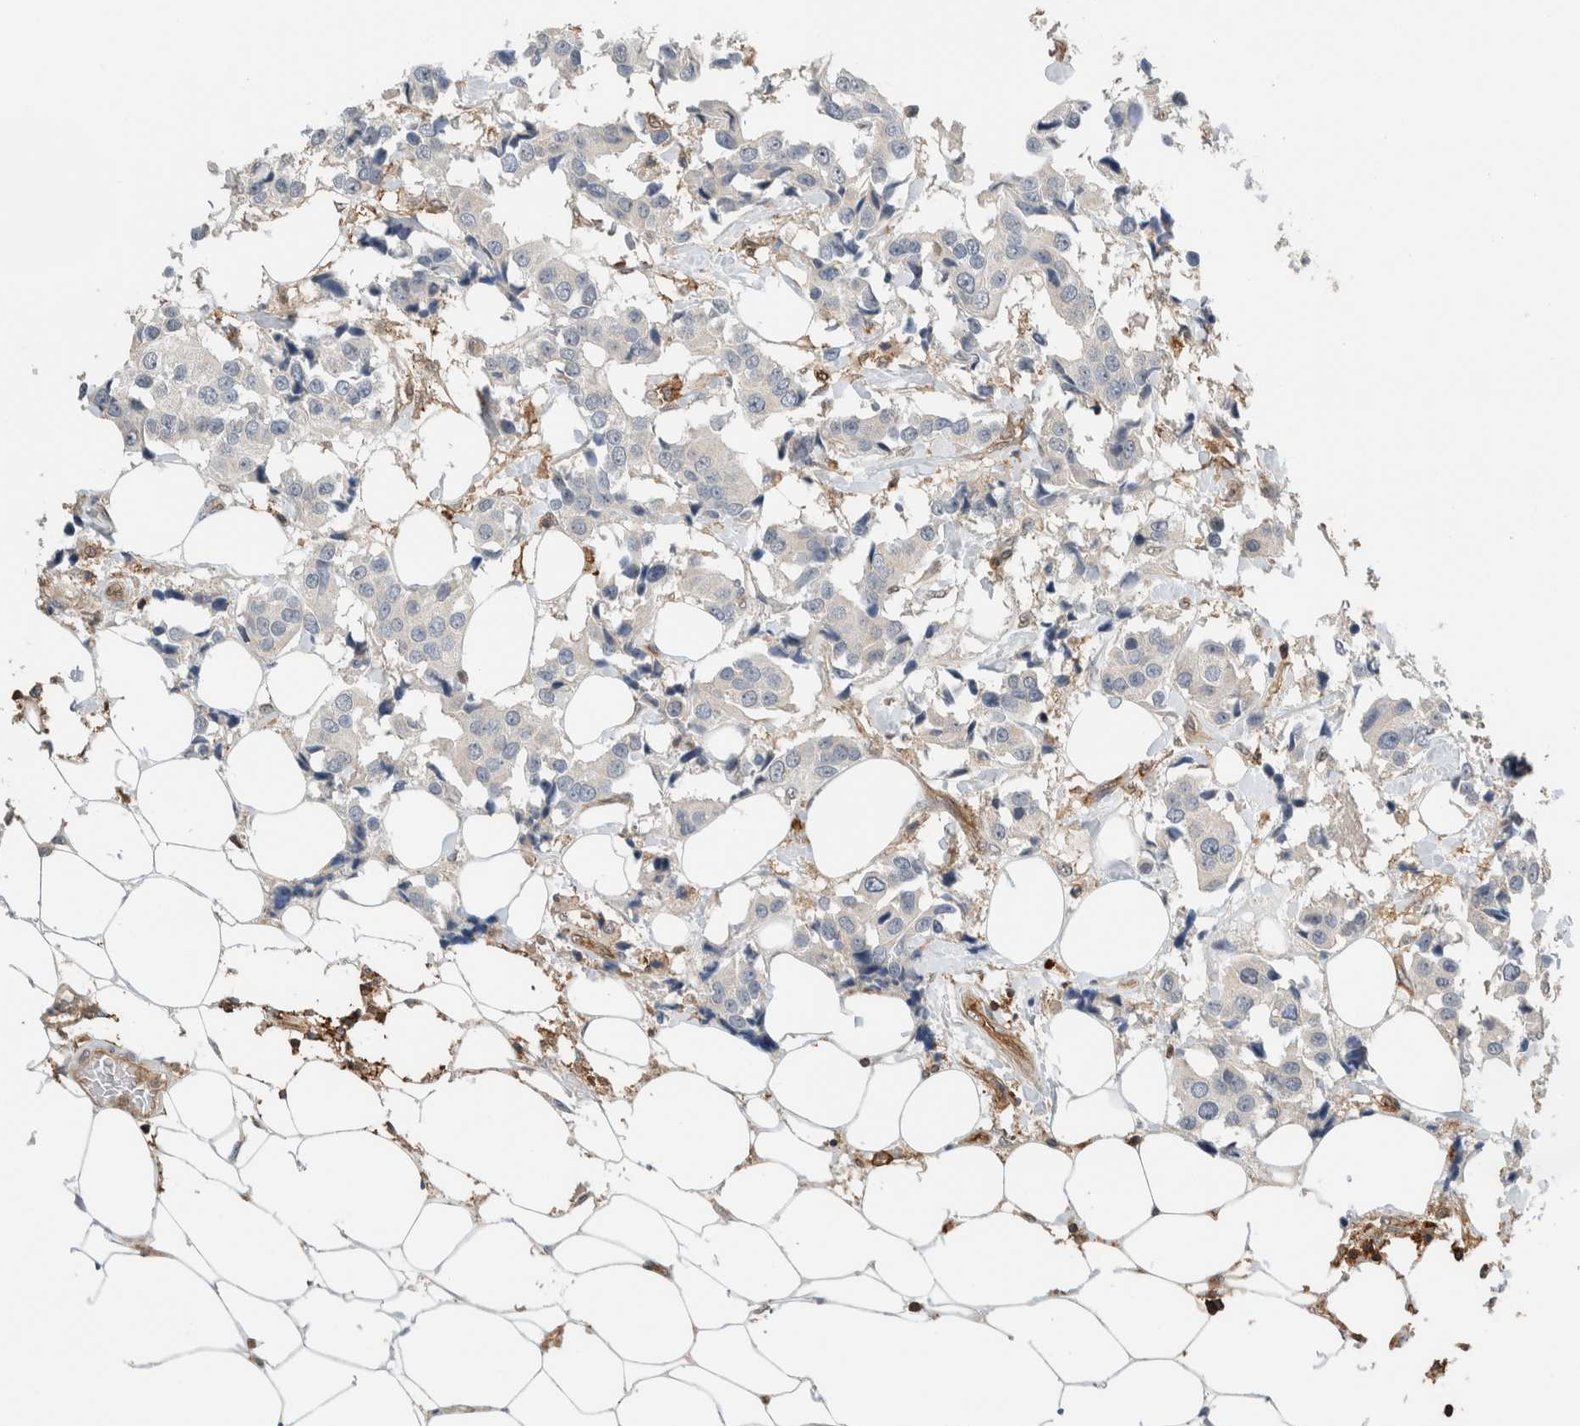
{"staining": {"intensity": "negative", "quantity": "none", "location": "none"}, "tissue": "breast cancer", "cell_type": "Tumor cells", "image_type": "cancer", "snomed": [{"axis": "morphology", "description": "Normal tissue, NOS"}, {"axis": "morphology", "description": "Duct carcinoma"}, {"axis": "topography", "description": "Breast"}], "caption": "Protein analysis of breast cancer (intraductal carcinoma) demonstrates no significant expression in tumor cells.", "gene": "PFDN4", "patient": {"sex": "female", "age": 39}}